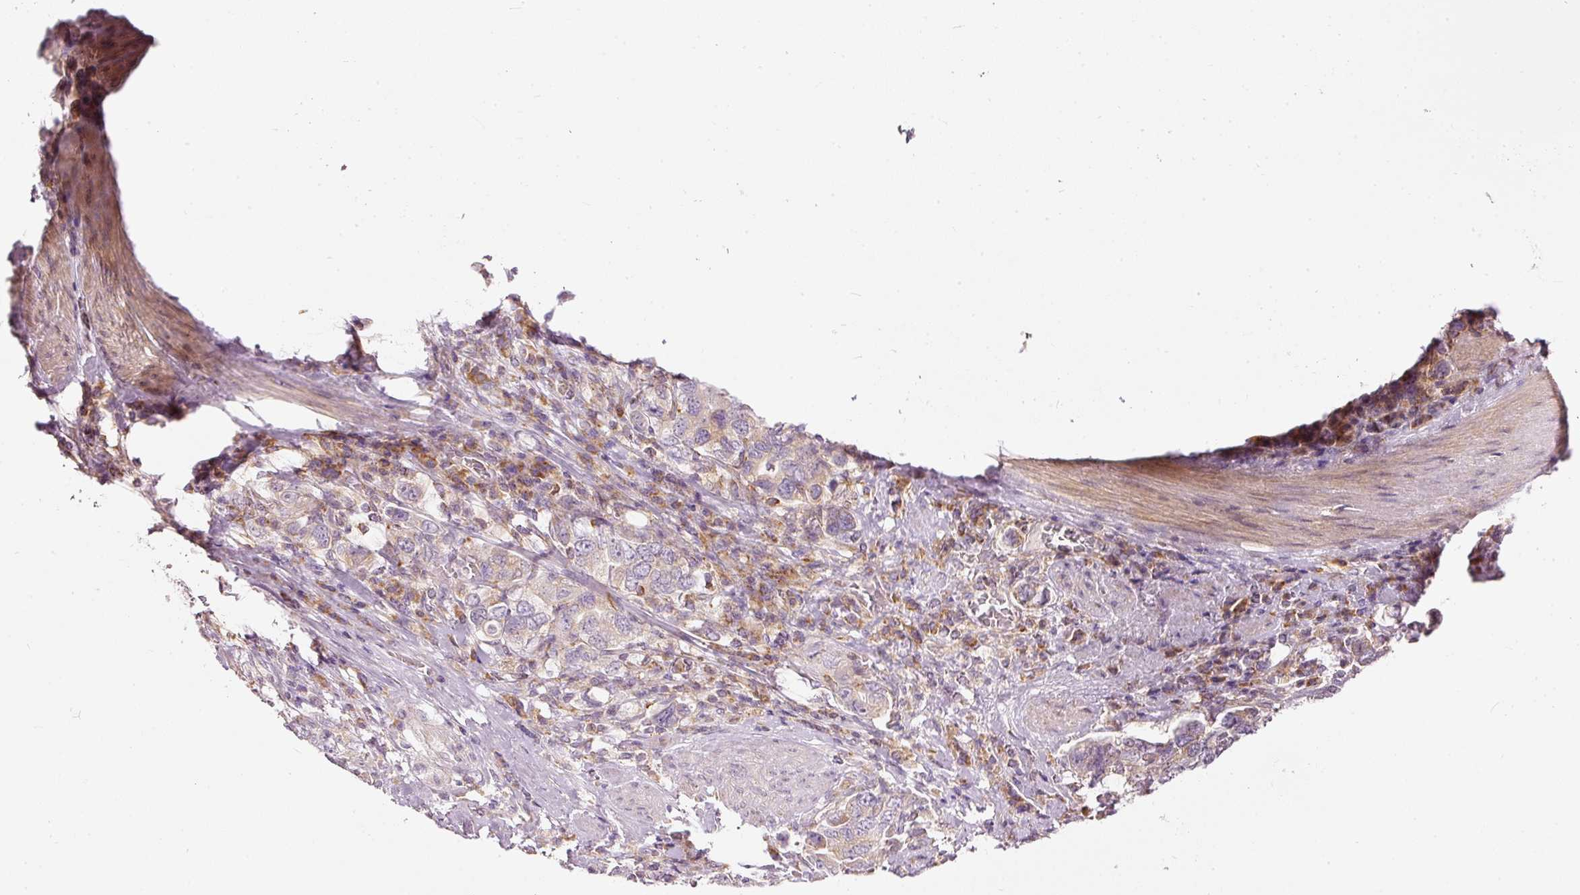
{"staining": {"intensity": "weak", "quantity": "25%-75%", "location": "cytoplasmic/membranous"}, "tissue": "stomach cancer", "cell_type": "Tumor cells", "image_type": "cancer", "snomed": [{"axis": "morphology", "description": "Adenocarcinoma, NOS"}, {"axis": "topography", "description": "Stomach, upper"}, {"axis": "topography", "description": "Stomach"}], "caption": "Stomach cancer stained with immunohistochemistry shows weak cytoplasmic/membranous staining in approximately 25%-75% of tumor cells.", "gene": "SNAPC5", "patient": {"sex": "male", "age": 62}}